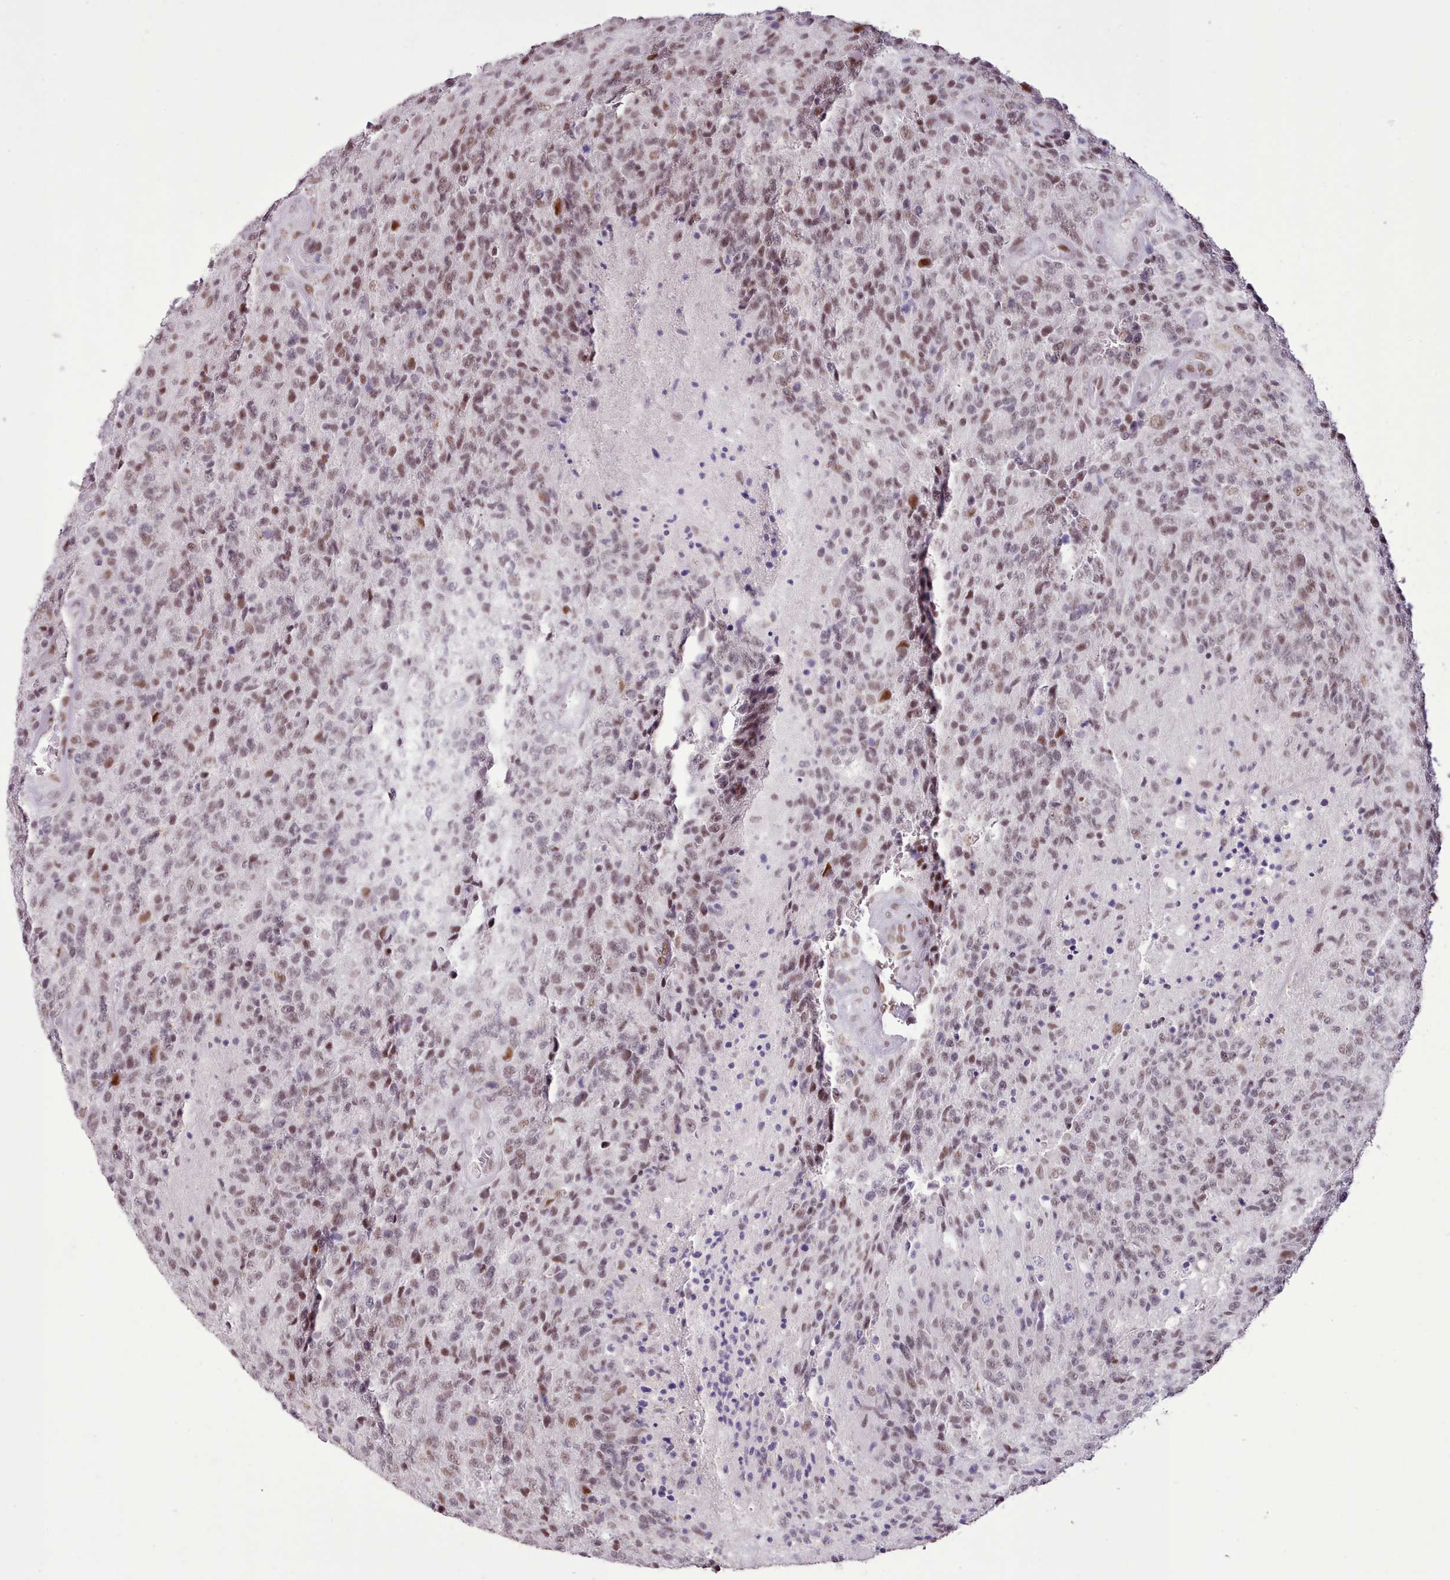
{"staining": {"intensity": "weak", "quantity": ">75%", "location": "nuclear"}, "tissue": "glioma", "cell_type": "Tumor cells", "image_type": "cancer", "snomed": [{"axis": "morphology", "description": "Glioma, malignant, High grade"}, {"axis": "topography", "description": "Brain"}], "caption": "Tumor cells show weak nuclear expression in approximately >75% of cells in high-grade glioma (malignant).", "gene": "TAF15", "patient": {"sex": "male", "age": 36}}